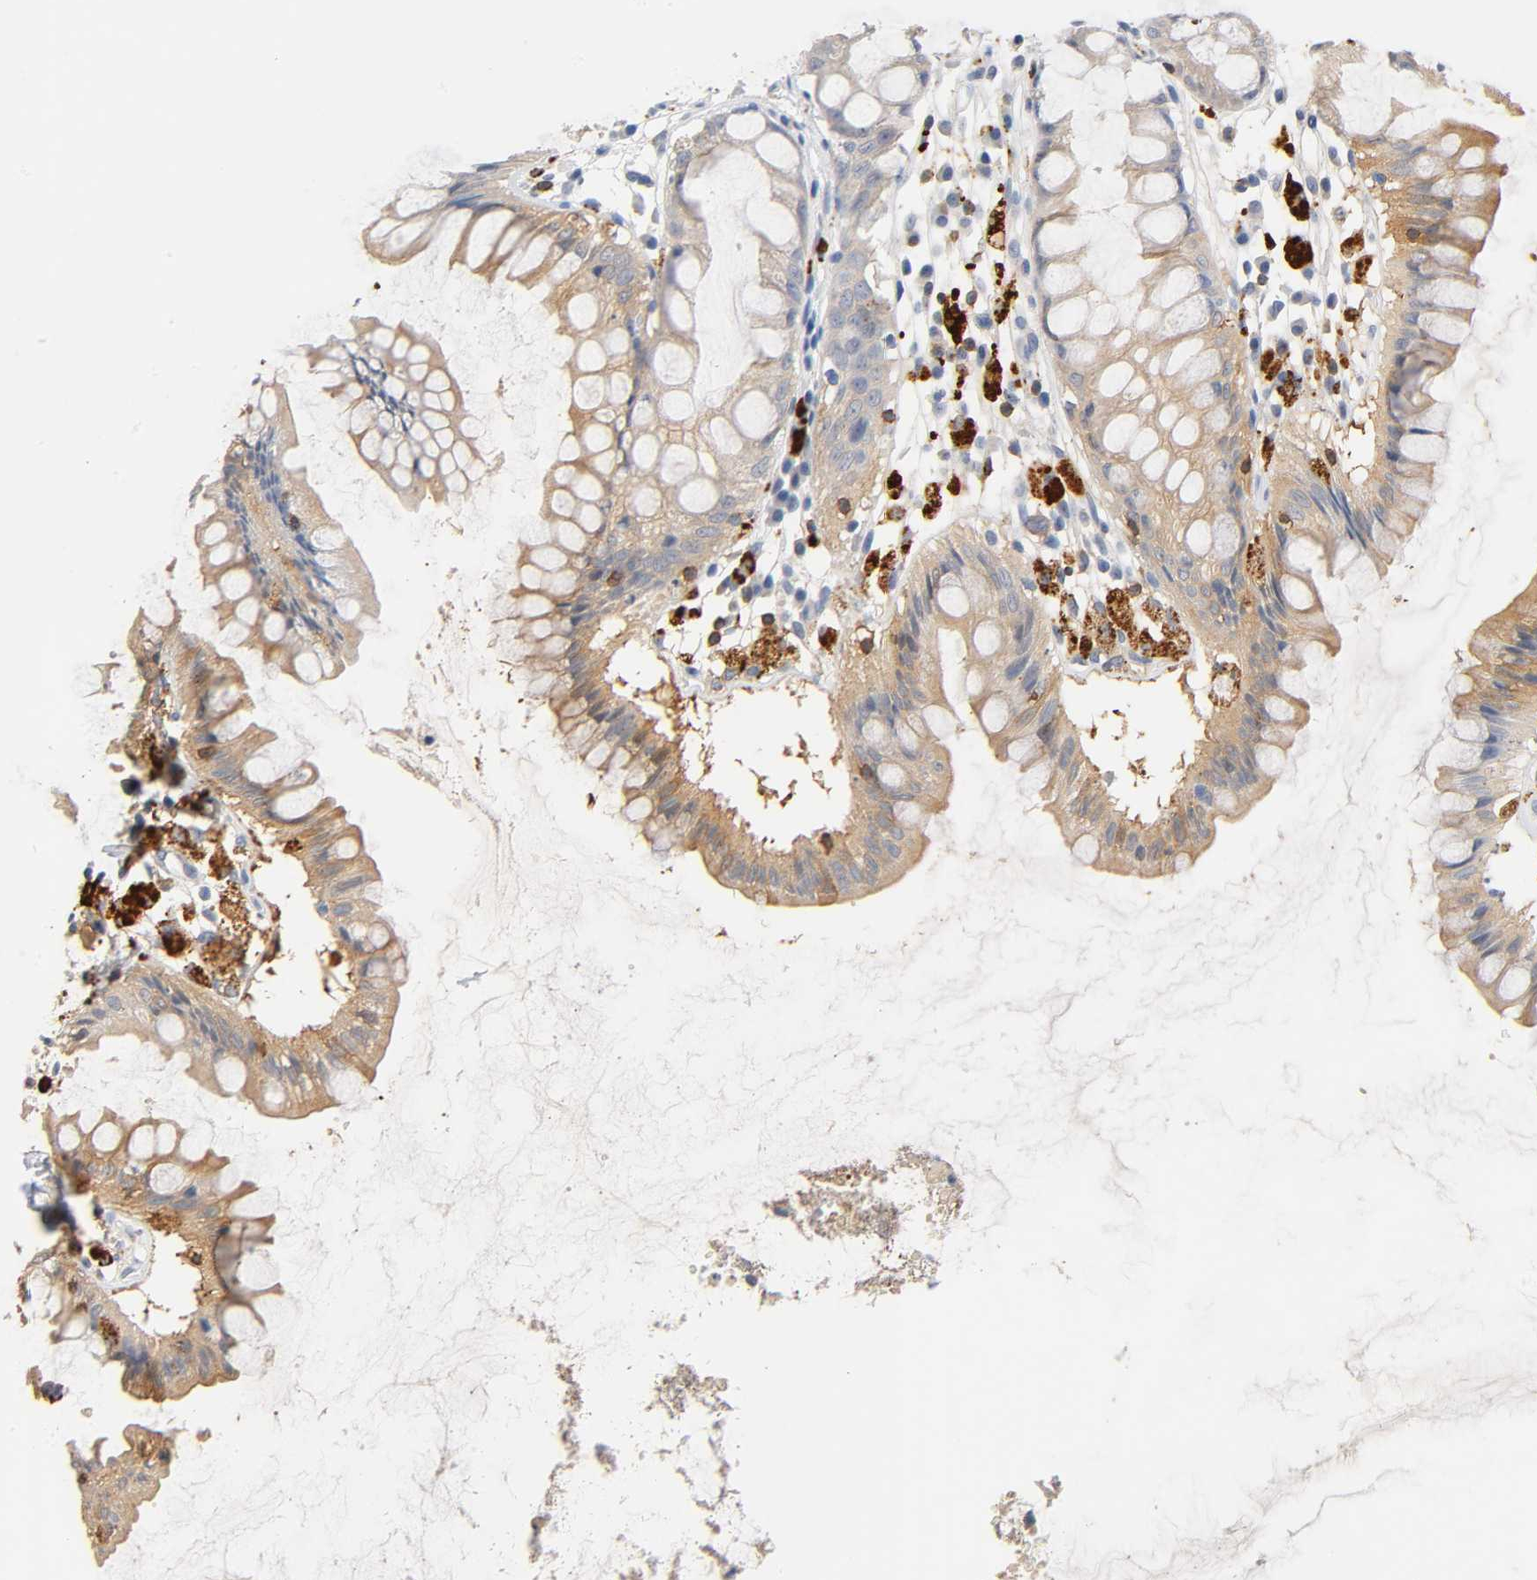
{"staining": {"intensity": "moderate", "quantity": ">75%", "location": "cytoplasmic/membranous"}, "tissue": "rectum", "cell_type": "Glandular cells", "image_type": "normal", "snomed": [{"axis": "morphology", "description": "Normal tissue, NOS"}, {"axis": "morphology", "description": "Adenocarcinoma, NOS"}, {"axis": "topography", "description": "Rectum"}], "caption": "Rectum stained with DAB immunohistochemistry (IHC) reveals medium levels of moderate cytoplasmic/membranous staining in approximately >75% of glandular cells.", "gene": "UCKL1", "patient": {"sex": "female", "age": 65}}